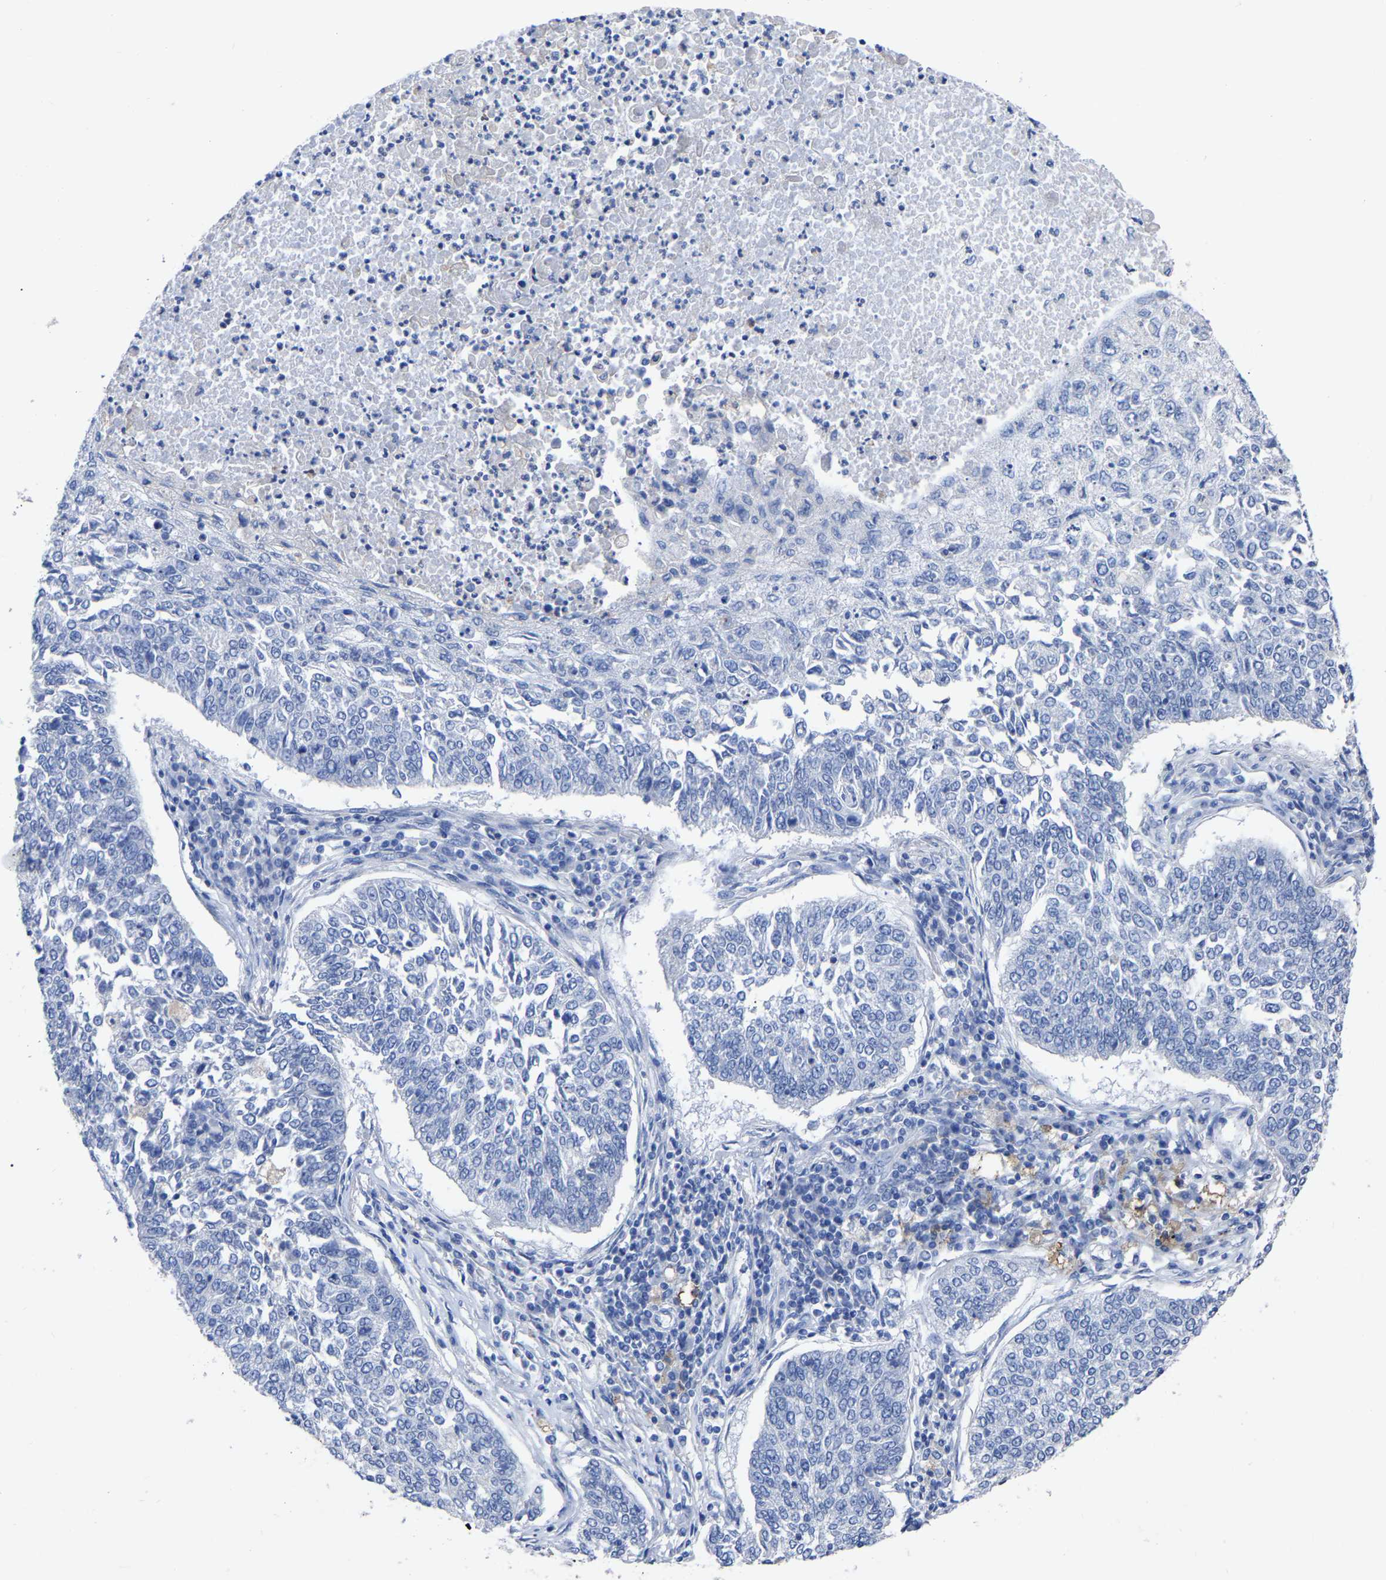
{"staining": {"intensity": "negative", "quantity": "none", "location": "none"}, "tissue": "lung cancer", "cell_type": "Tumor cells", "image_type": "cancer", "snomed": [{"axis": "morphology", "description": "Normal tissue, NOS"}, {"axis": "morphology", "description": "Squamous cell carcinoma, NOS"}, {"axis": "topography", "description": "Cartilage tissue"}, {"axis": "topography", "description": "Bronchus"}, {"axis": "topography", "description": "Lung"}], "caption": "Tumor cells show no significant protein expression in lung cancer.", "gene": "ANXA13", "patient": {"sex": "female", "age": 49}}